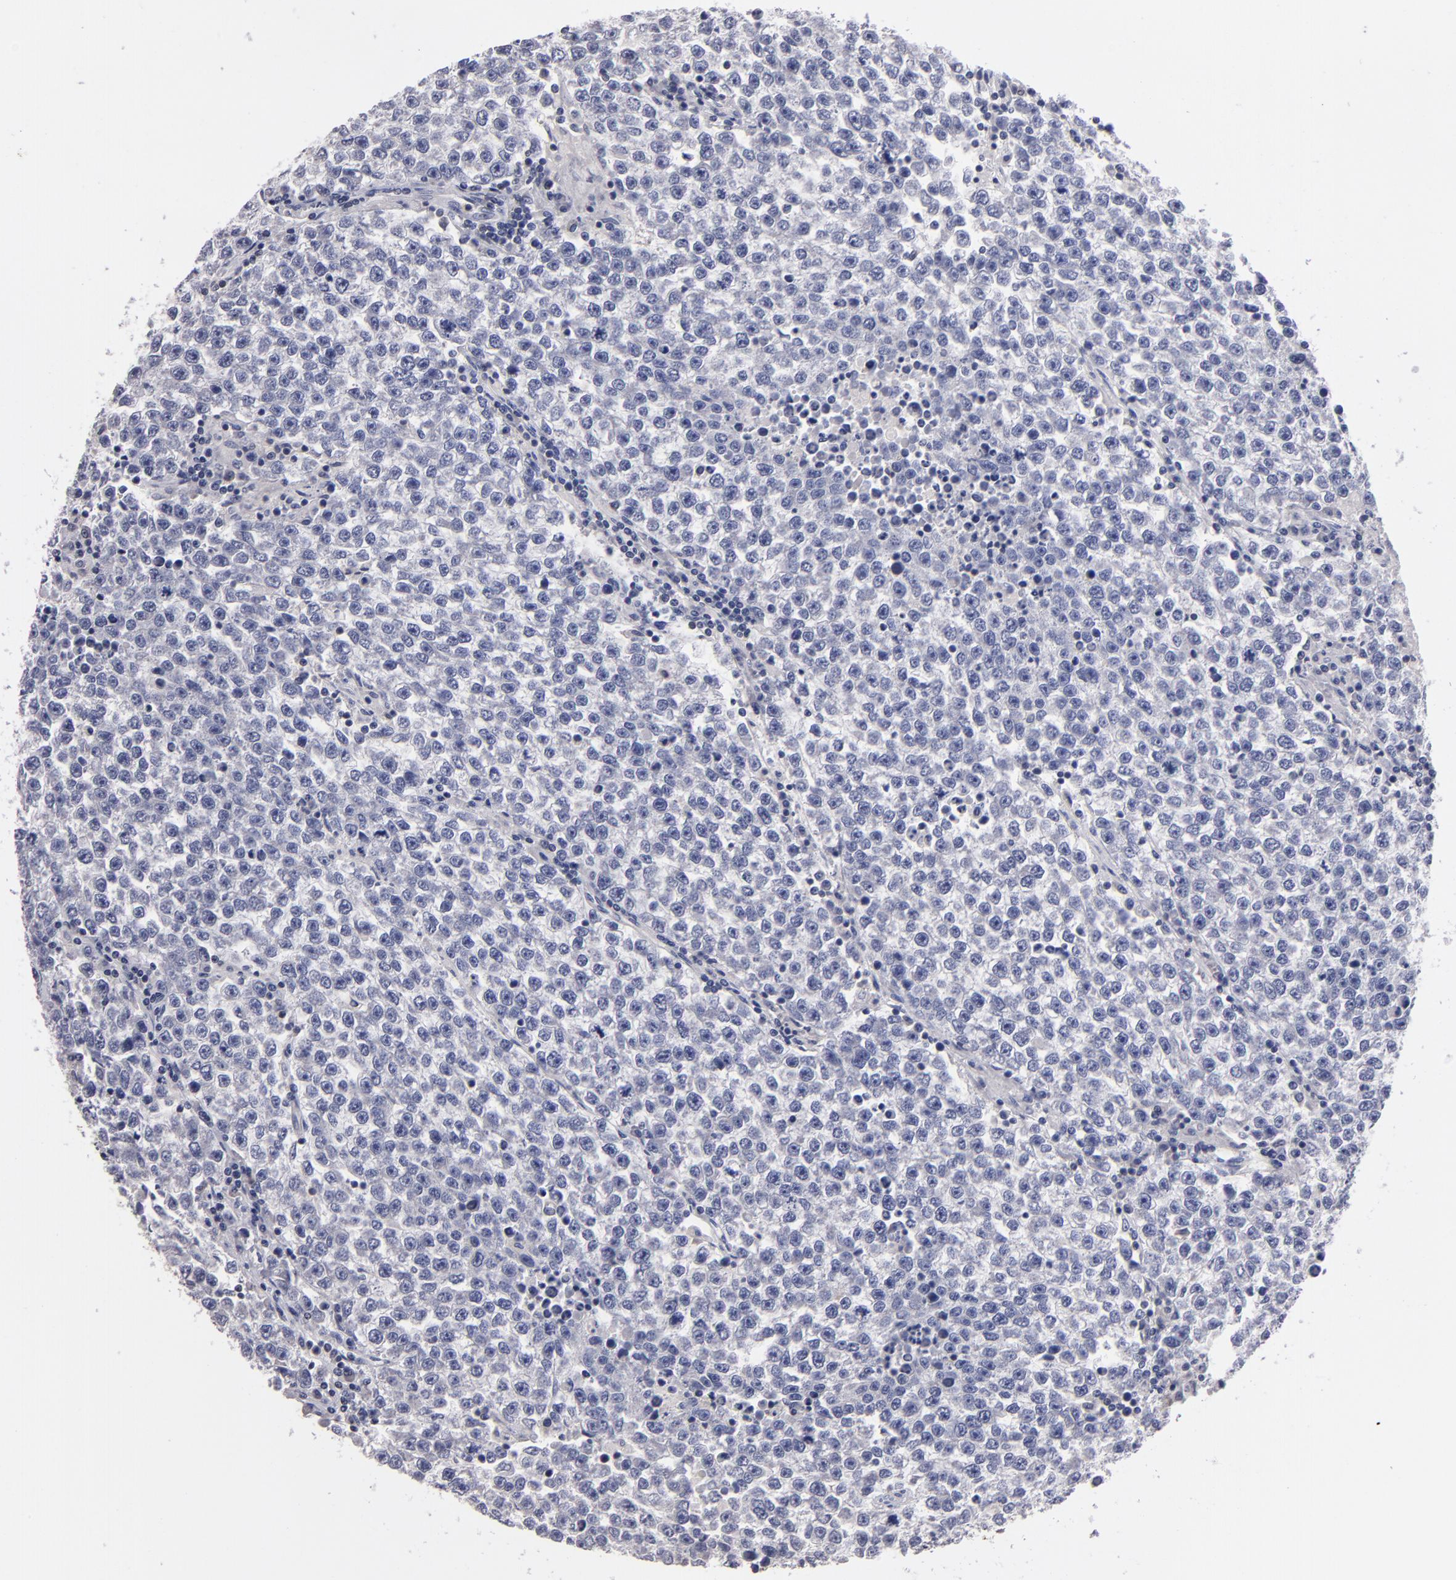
{"staining": {"intensity": "negative", "quantity": "none", "location": "none"}, "tissue": "testis cancer", "cell_type": "Tumor cells", "image_type": "cancer", "snomed": [{"axis": "morphology", "description": "Seminoma, NOS"}, {"axis": "topography", "description": "Testis"}], "caption": "The image demonstrates no significant positivity in tumor cells of testis seminoma.", "gene": "S100A1", "patient": {"sex": "male", "age": 36}}